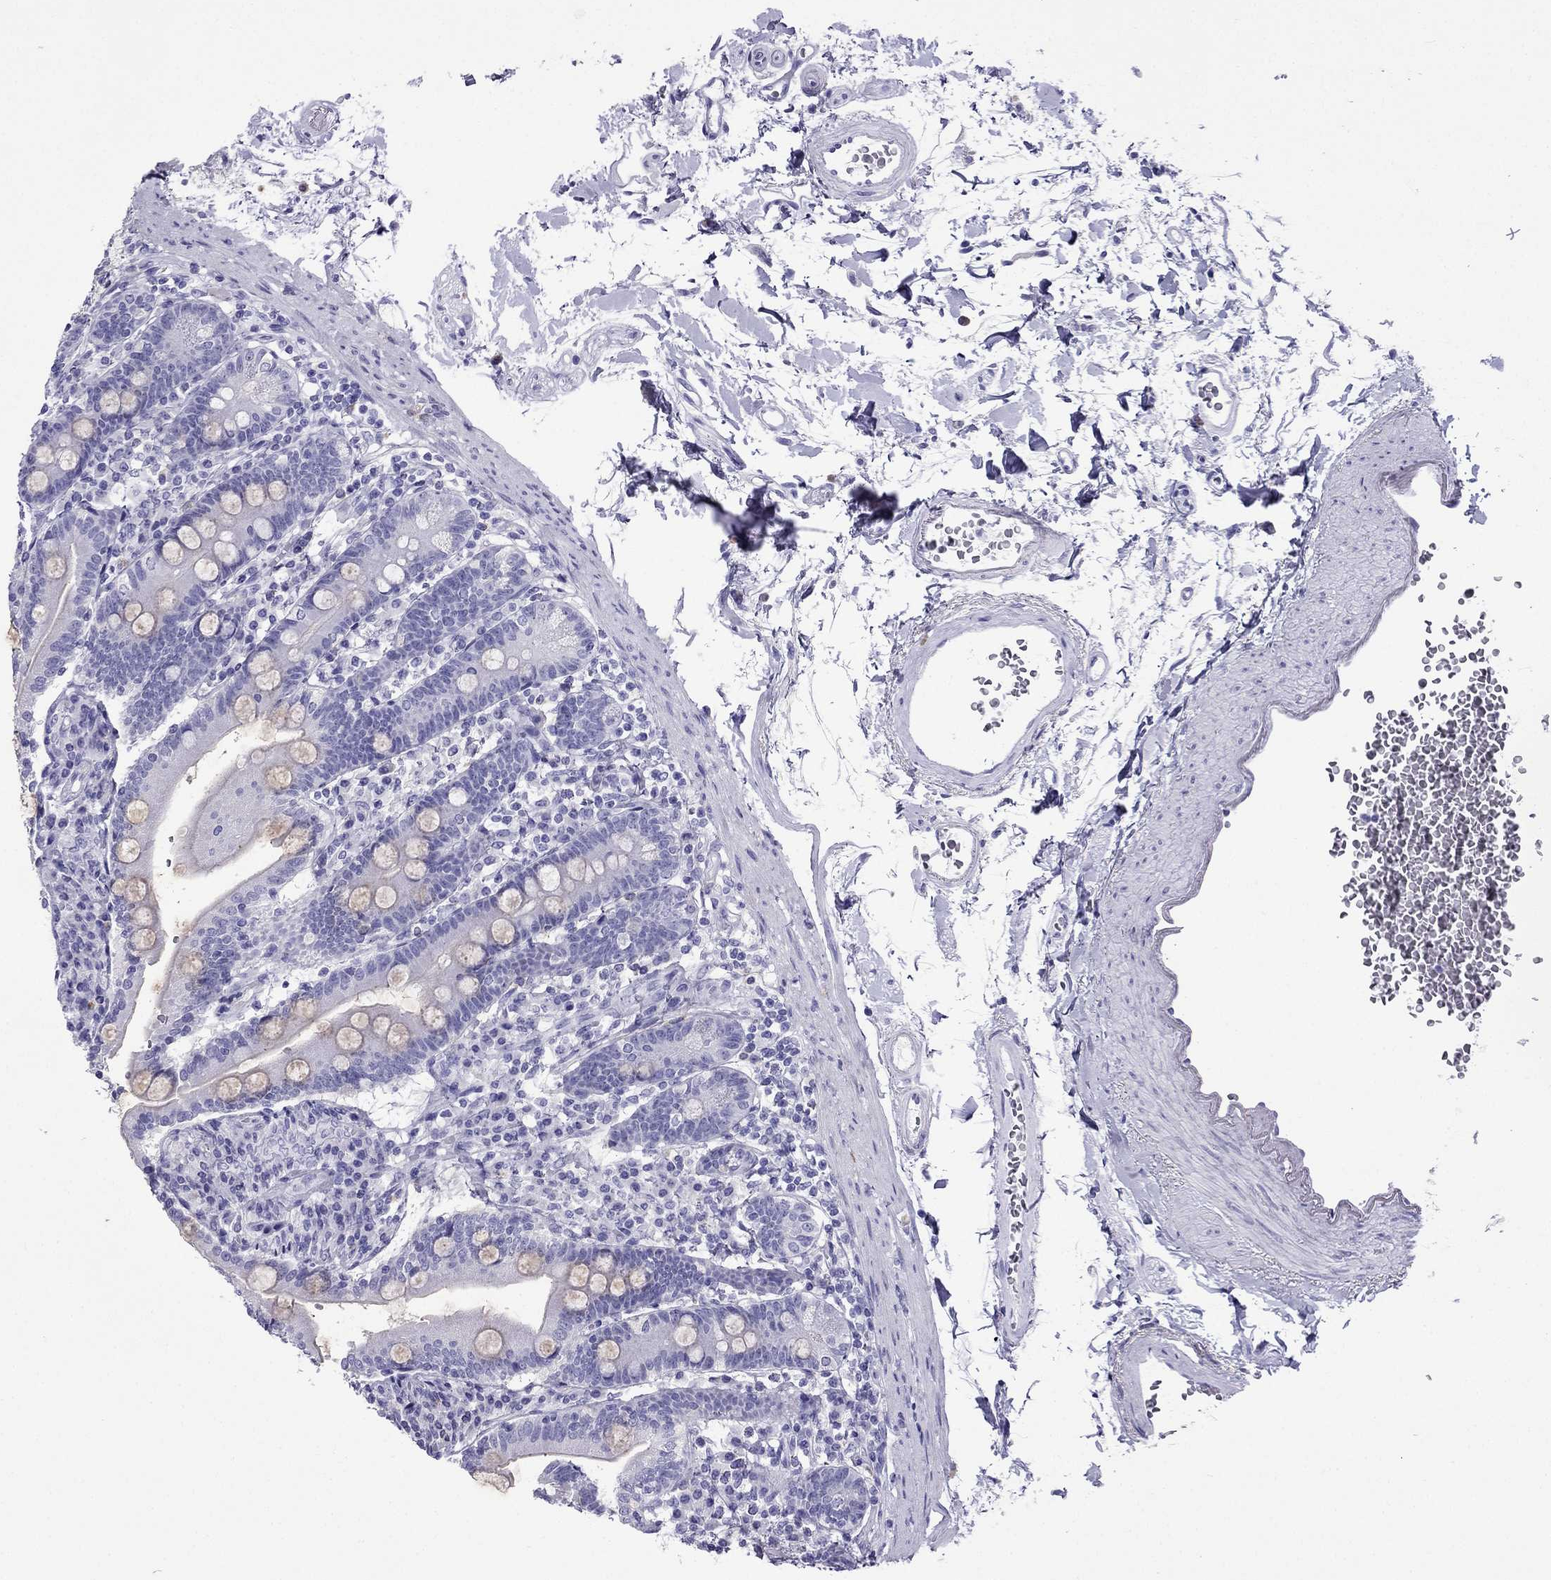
{"staining": {"intensity": "negative", "quantity": "none", "location": "none"}, "tissue": "duodenum", "cell_type": "Glandular cells", "image_type": "normal", "snomed": [{"axis": "morphology", "description": "Normal tissue, NOS"}, {"axis": "topography", "description": "Duodenum"}], "caption": "DAB (3,3'-diaminobenzidine) immunohistochemical staining of unremarkable human duodenum reveals no significant staining in glandular cells. (Brightfield microscopy of DAB immunohistochemistry (IHC) at high magnification).", "gene": "ARR3", "patient": {"sex": "female", "age": 67}}